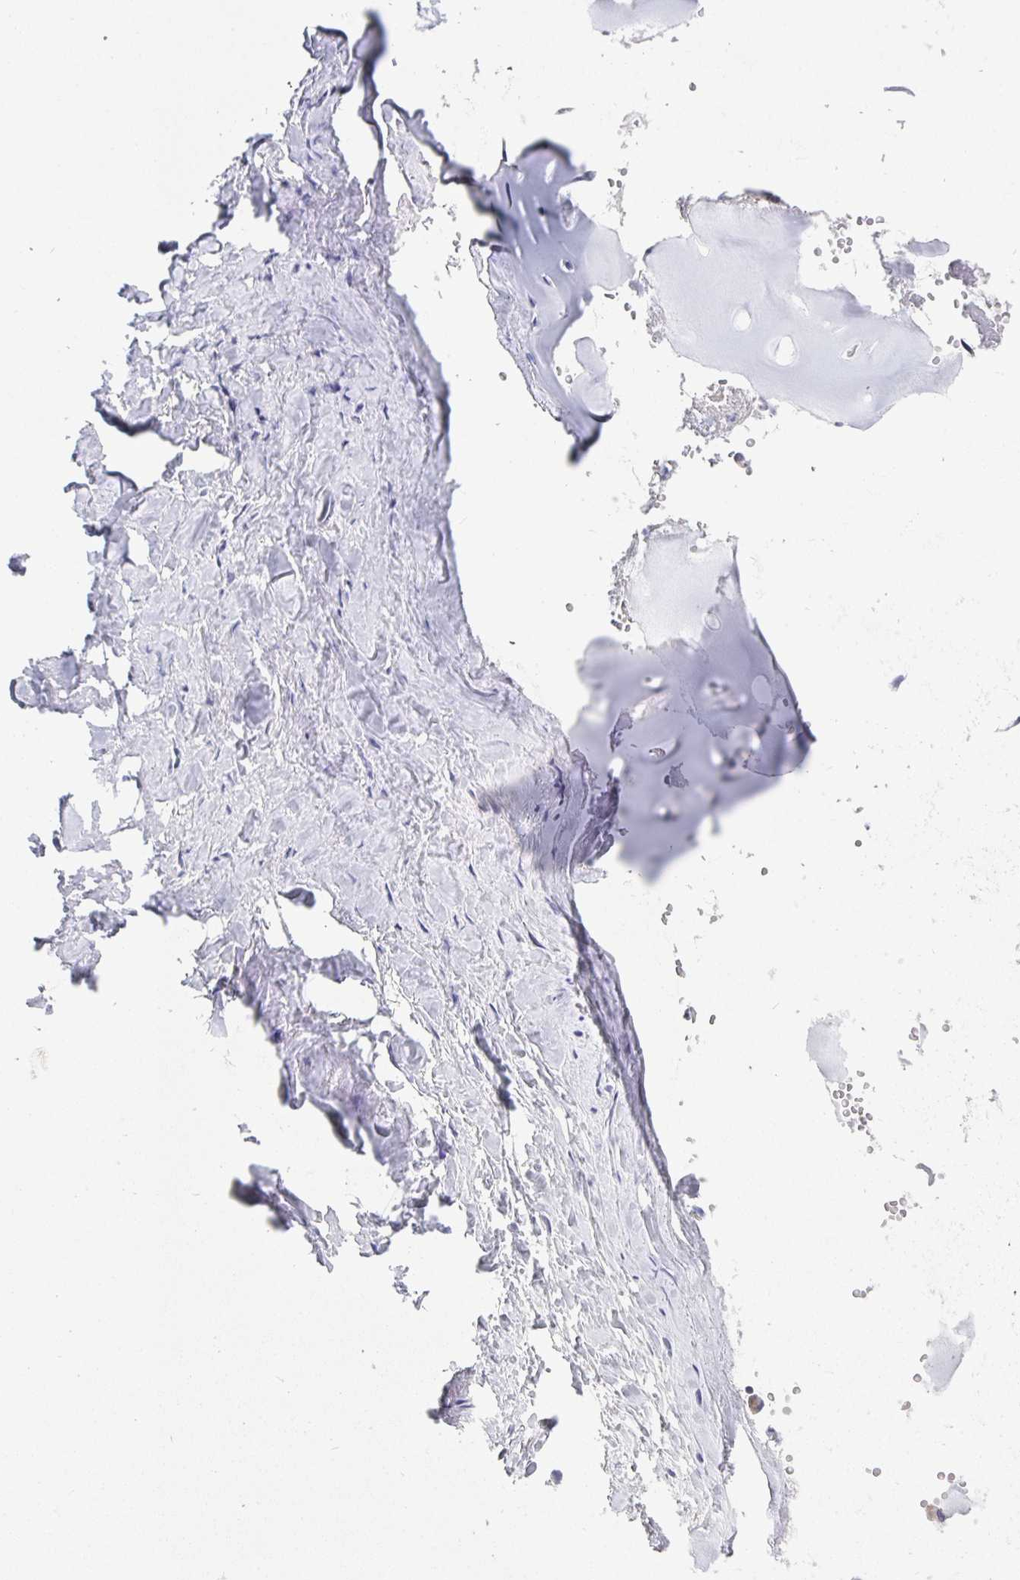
{"staining": {"intensity": "negative", "quantity": "none", "location": "none"}, "tissue": "soft tissue", "cell_type": "Chondrocytes", "image_type": "normal", "snomed": [{"axis": "morphology", "description": "Normal tissue, NOS"}, {"axis": "topography", "description": "Cartilage tissue"}, {"axis": "topography", "description": "Nasopharynx"}, {"axis": "topography", "description": "Thyroid gland"}], "caption": "Immunohistochemistry image of benign soft tissue stained for a protein (brown), which shows no expression in chondrocytes.", "gene": "ATP5F1C", "patient": {"sex": "male", "age": 63}}